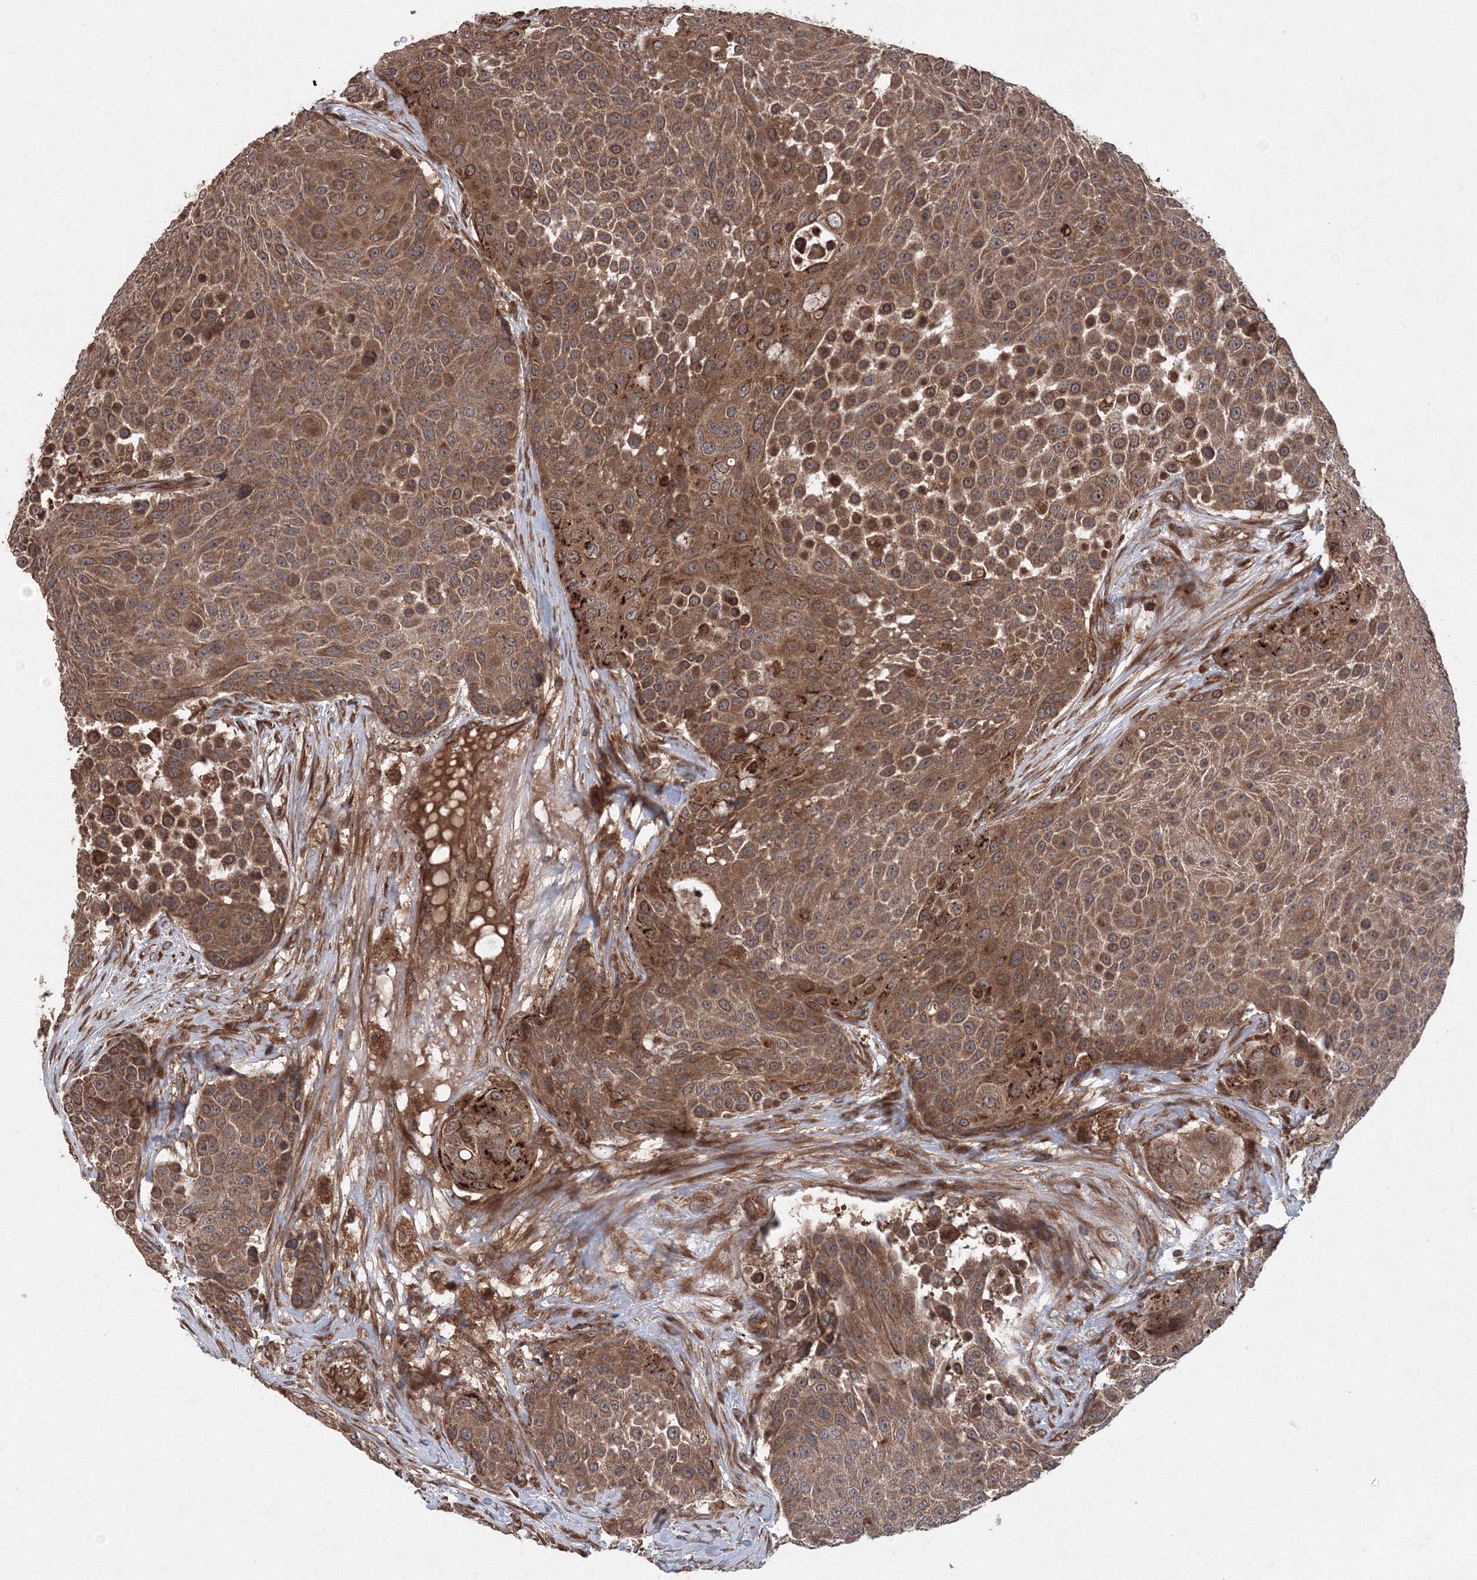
{"staining": {"intensity": "moderate", "quantity": ">75%", "location": "cytoplasmic/membranous"}, "tissue": "urothelial cancer", "cell_type": "Tumor cells", "image_type": "cancer", "snomed": [{"axis": "morphology", "description": "Urothelial carcinoma, High grade"}, {"axis": "topography", "description": "Urinary bladder"}], "caption": "An image showing moderate cytoplasmic/membranous staining in approximately >75% of tumor cells in urothelial cancer, as visualized by brown immunohistochemical staining.", "gene": "ATG3", "patient": {"sex": "female", "age": 63}}